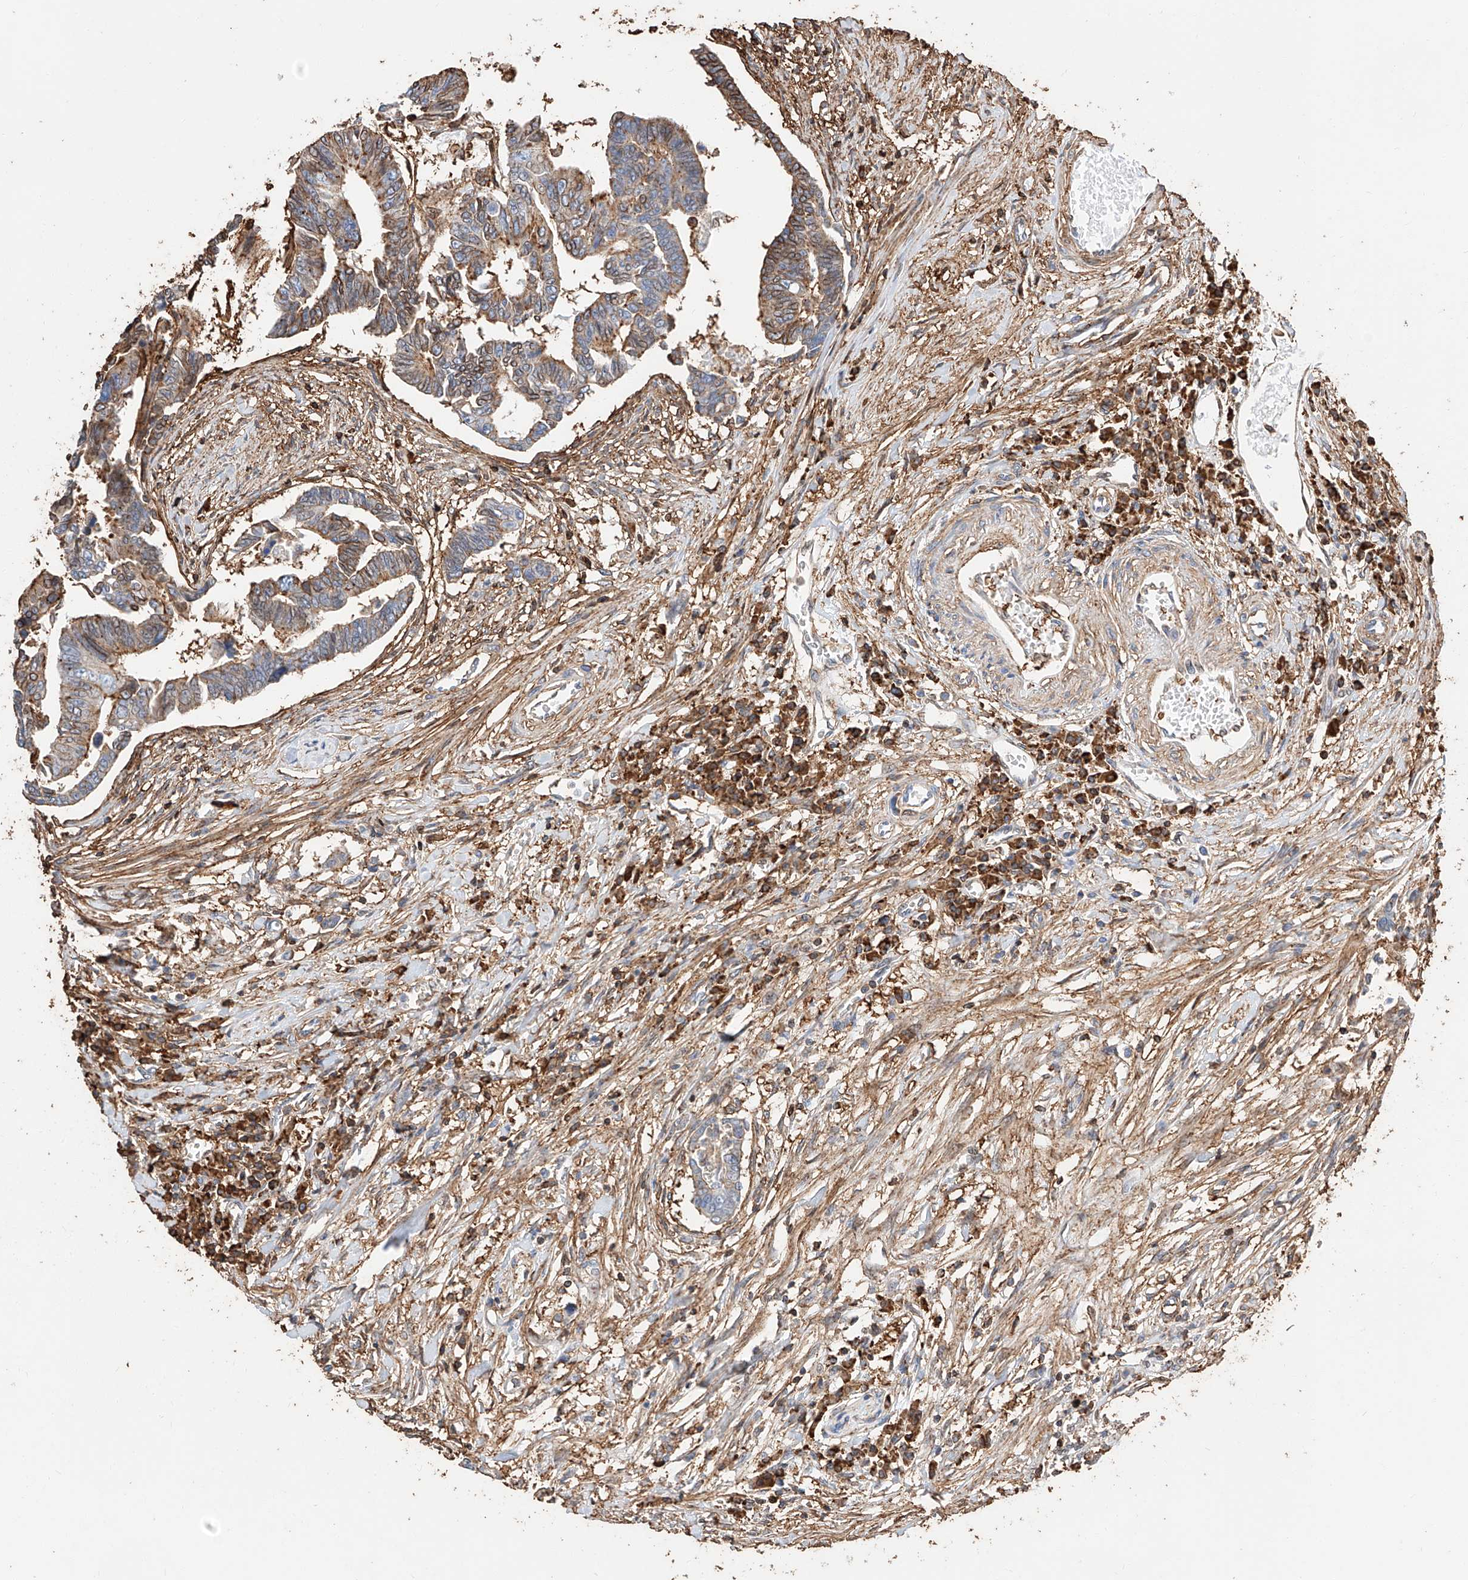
{"staining": {"intensity": "moderate", "quantity": "25%-75%", "location": "cytoplasmic/membranous"}, "tissue": "colorectal cancer", "cell_type": "Tumor cells", "image_type": "cancer", "snomed": [{"axis": "morphology", "description": "Adenocarcinoma, NOS"}, {"axis": "topography", "description": "Rectum"}], "caption": "A histopathology image of colorectal cancer (adenocarcinoma) stained for a protein shows moderate cytoplasmic/membranous brown staining in tumor cells.", "gene": "WFS1", "patient": {"sex": "female", "age": 65}}